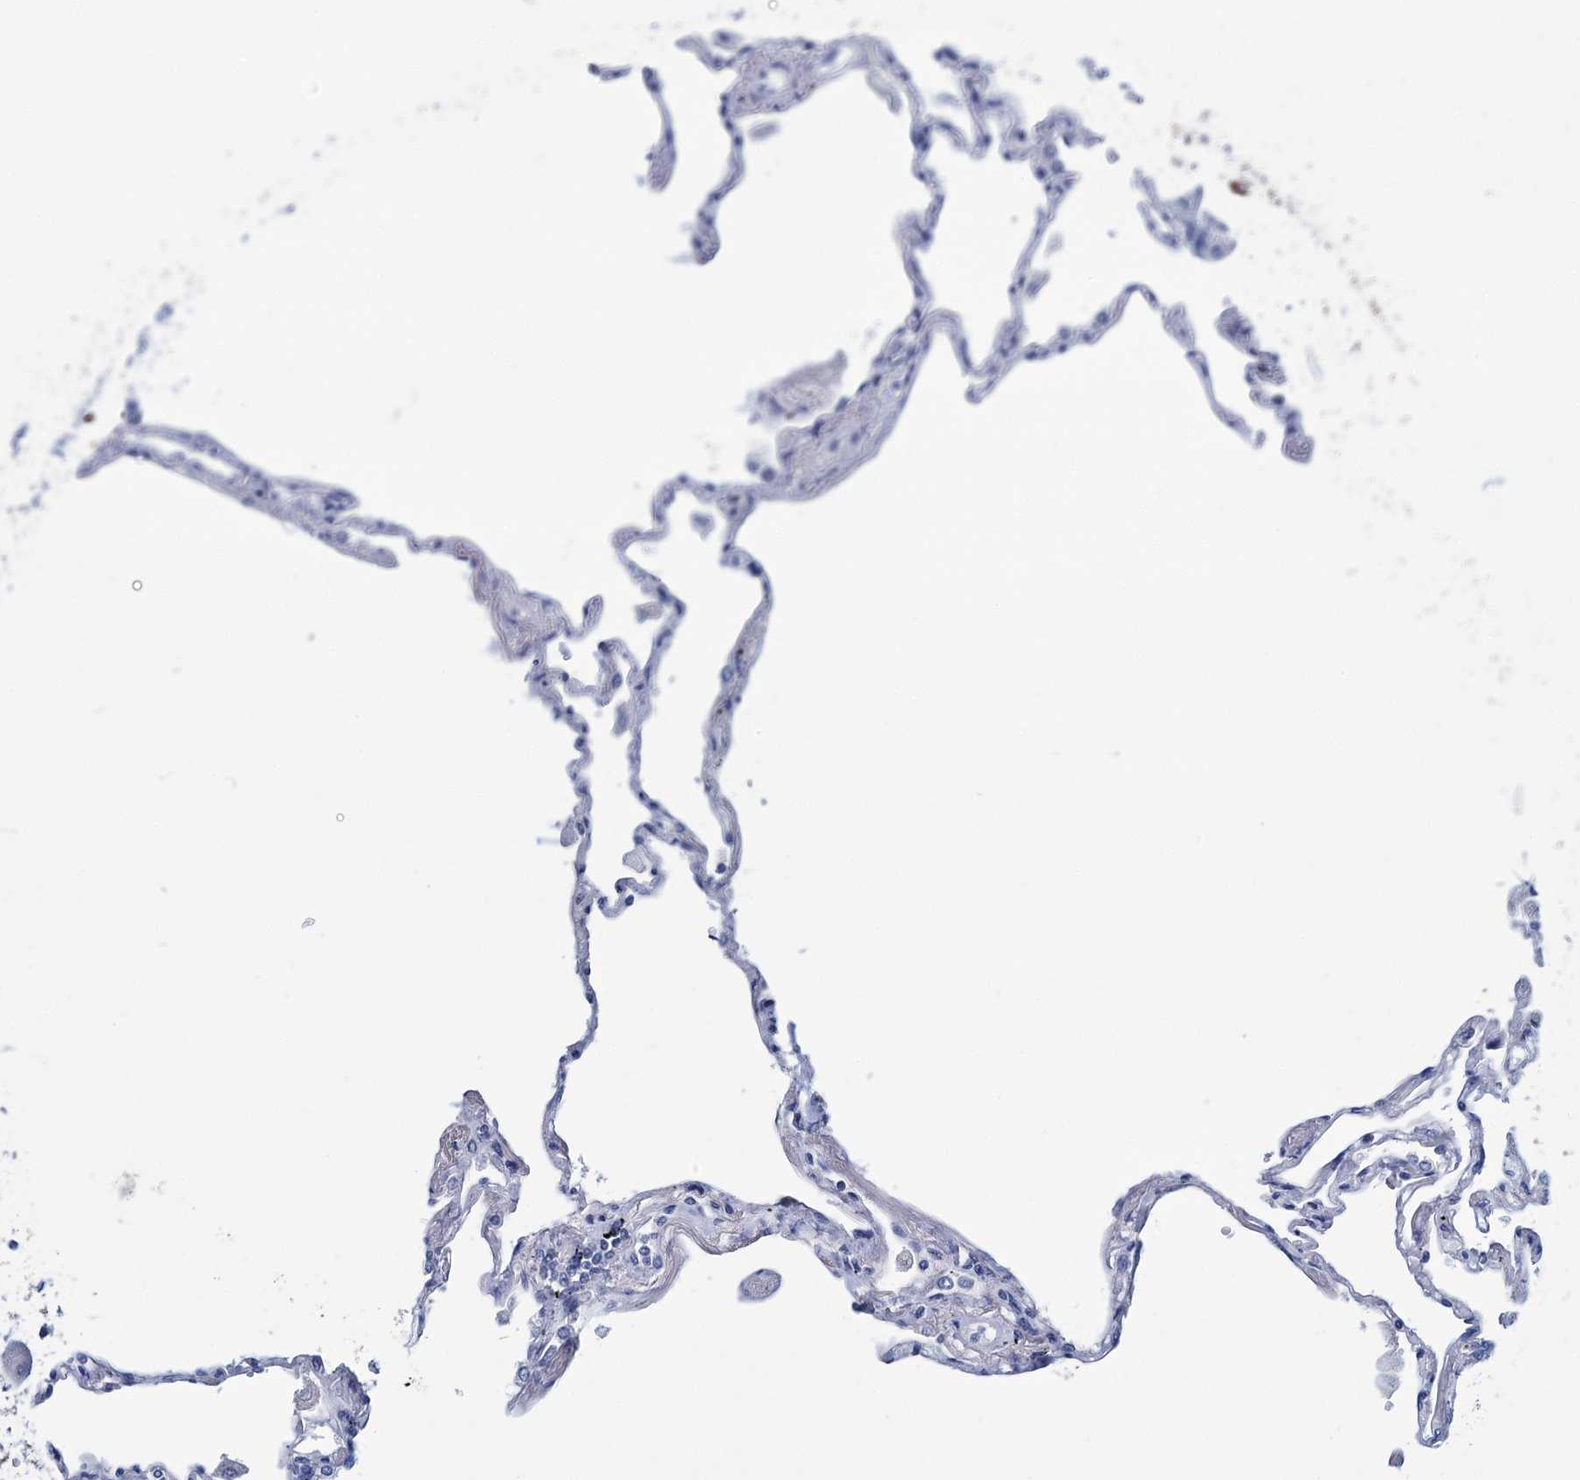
{"staining": {"intensity": "weak", "quantity": "<25%", "location": "cytoplasmic/membranous"}, "tissue": "lung", "cell_type": "Alveolar cells", "image_type": "normal", "snomed": [{"axis": "morphology", "description": "Normal tissue, NOS"}, {"axis": "topography", "description": "Lung"}], "caption": "DAB immunohistochemical staining of unremarkable lung reveals no significant positivity in alveolar cells.", "gene": "MYOZ3", "patient": {"sex": "female", "age": 67}}